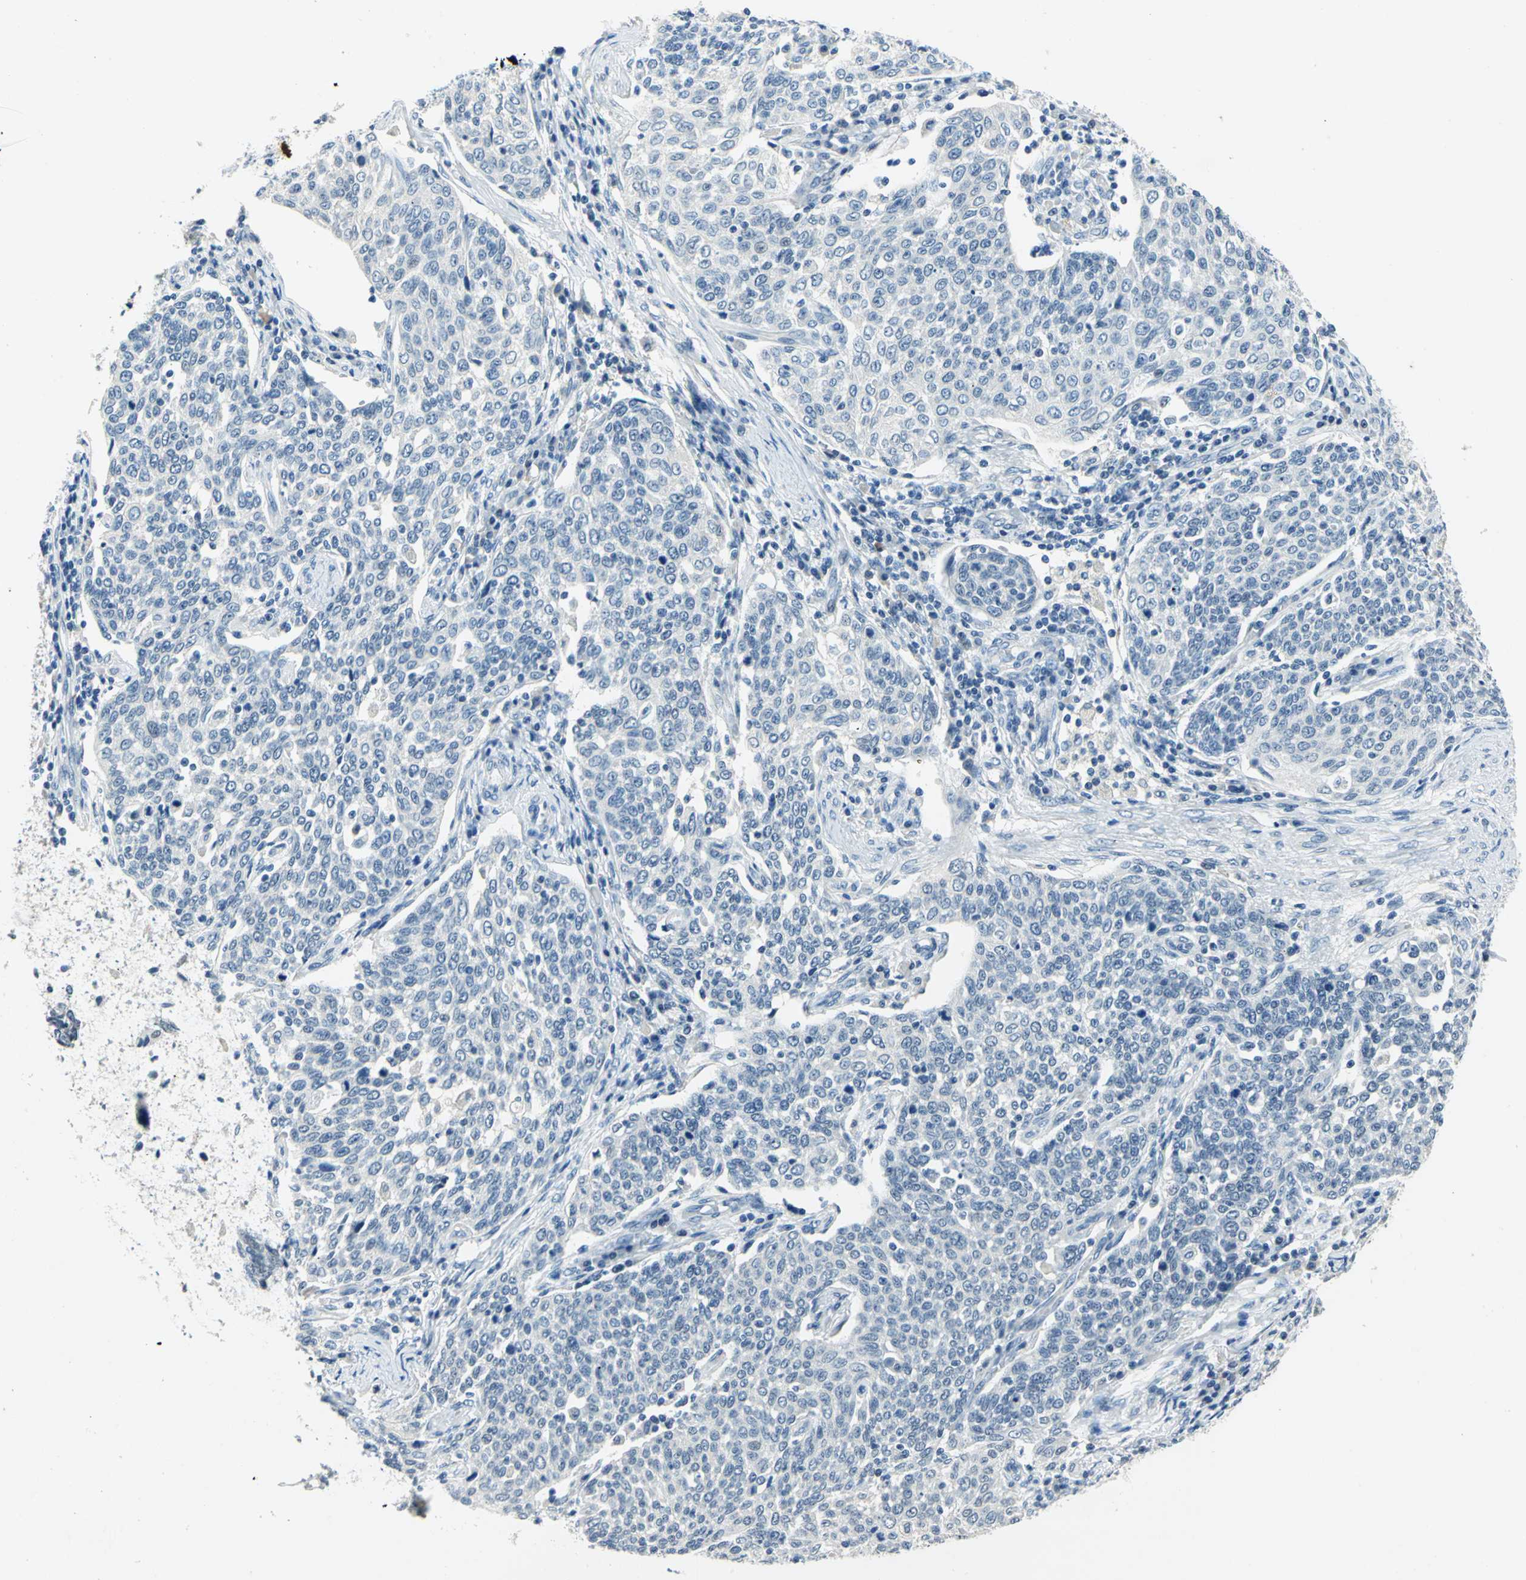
{"staining": {"intensity": "negative", "quantity": "none", "location": "none"}, "tissue": "cervical cancer", "cell_type": "Tumor cells", "image_type": "cancer", "snomed": [{"axis": "morphology", "description": "Squamous cell carcinoma, NOS"}, {"axis": "topography", "description": "Cervix"}], "caption": "Tumor cells show no significant staining in cervical cancer.", "gene": "RAD17", "patient": {"sex": "female", "age": 34}}